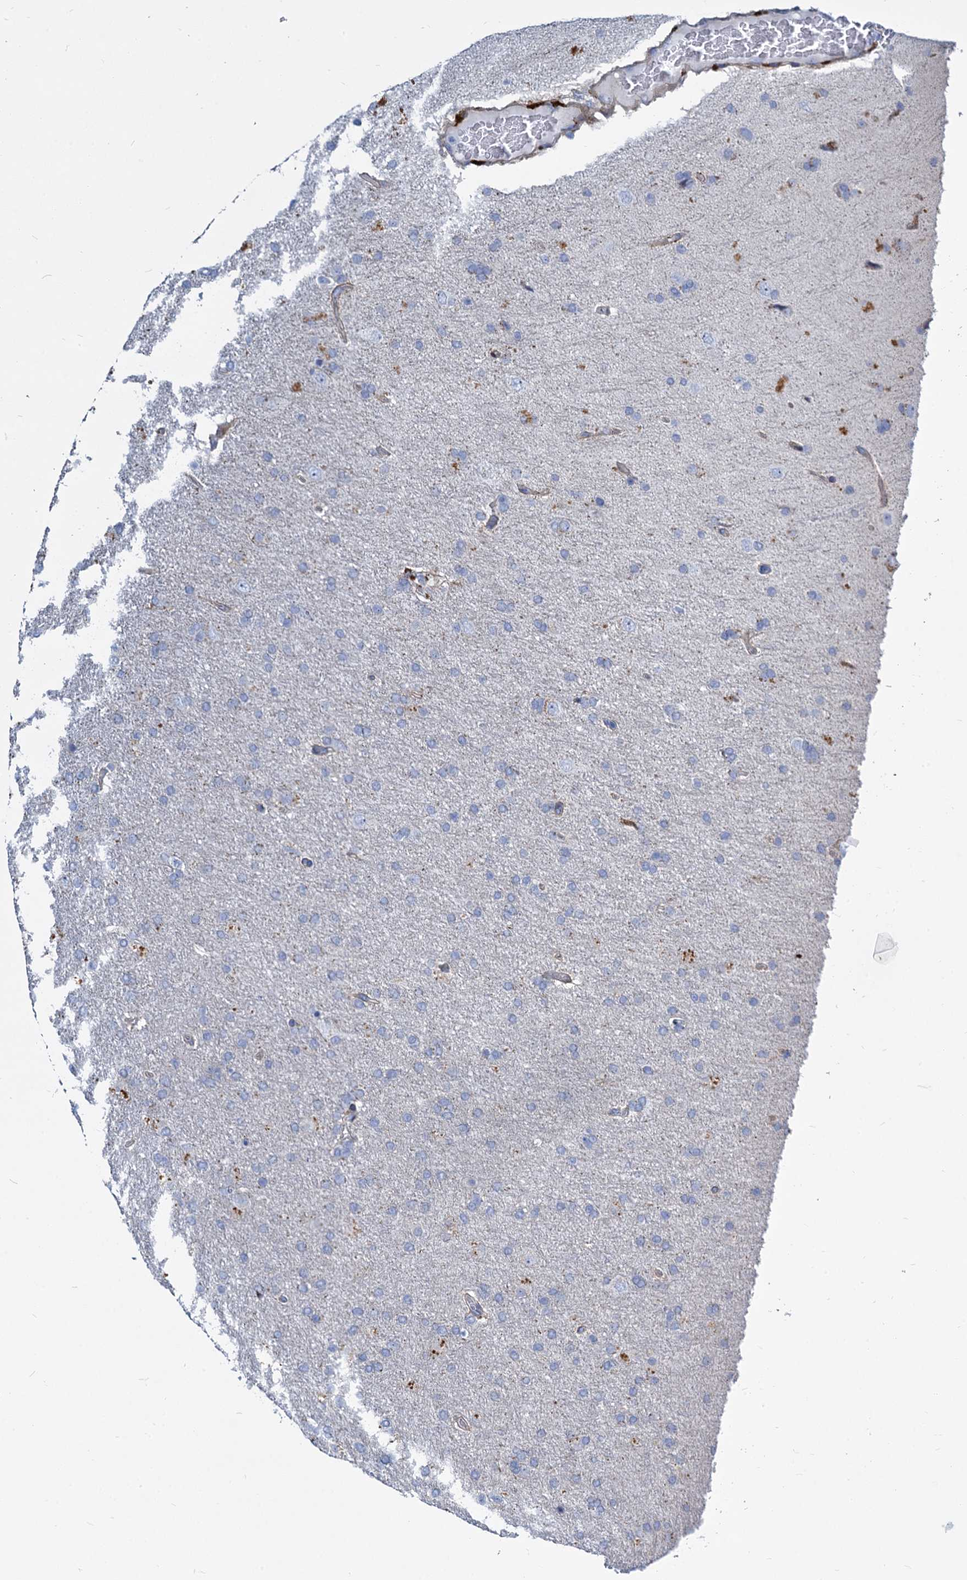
{"staining": {"intensity": "negative", "quantity": "none", "location": "none"}, "tissue": "glioma", "cell_type": "Tumor cells", "image_type": "cancer", "snomed": [{"axis": "morphology", "description": "Glioma, malignant, High grade"}, {"axis": "topography", "description": "Brain"}], "caption": "A histopathology image of high-grade glioma (malignant) stained for a protein shows no brown staining in tumor cells. Nuclei are stained in blue.", "gene": "TRIM77", "patient": {"sex": "male", "age": 72}}